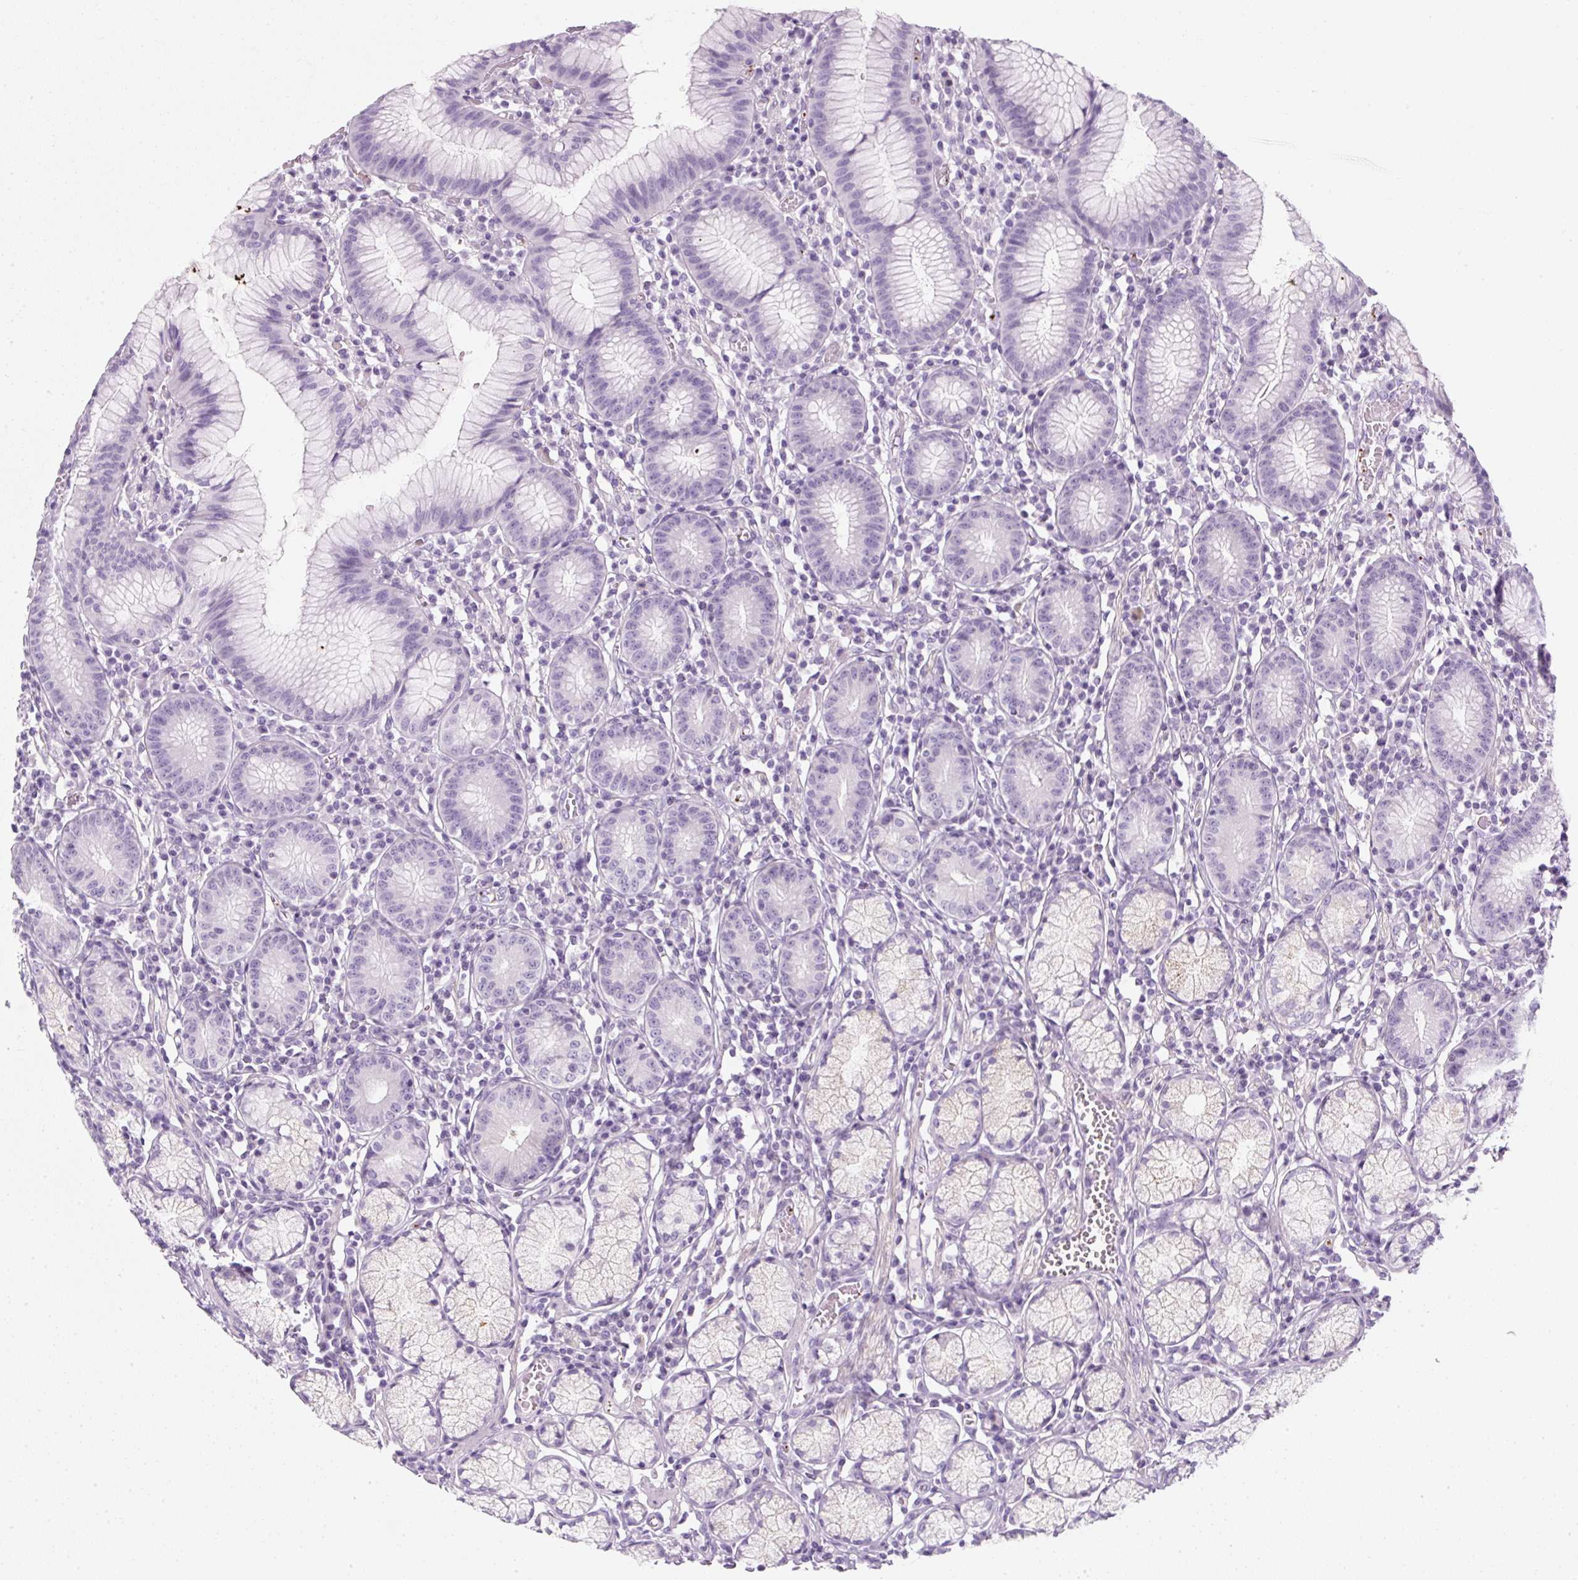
{"staining": {"intensity": "weak", "quantity": "<25%", "location": "cytoplasmic/membranous"}, "tissue": "stomach", "cell_type": "Glandular cells", "image_type": "normal", "snomed": [{"axis": "morphology", "description": "Normal tissue, NOS"}, {"axis": "topography", "description": "Stomach"}], "caption": "Immunohistochemistry image of benign stomach: human stomach stained with DAB (3,3'-diaminobenzidine) demonstrates no significant protein expression in glandular cells.", "gene": "ENSG00000288796", "patient": {"sex": "male", "age": 55}}